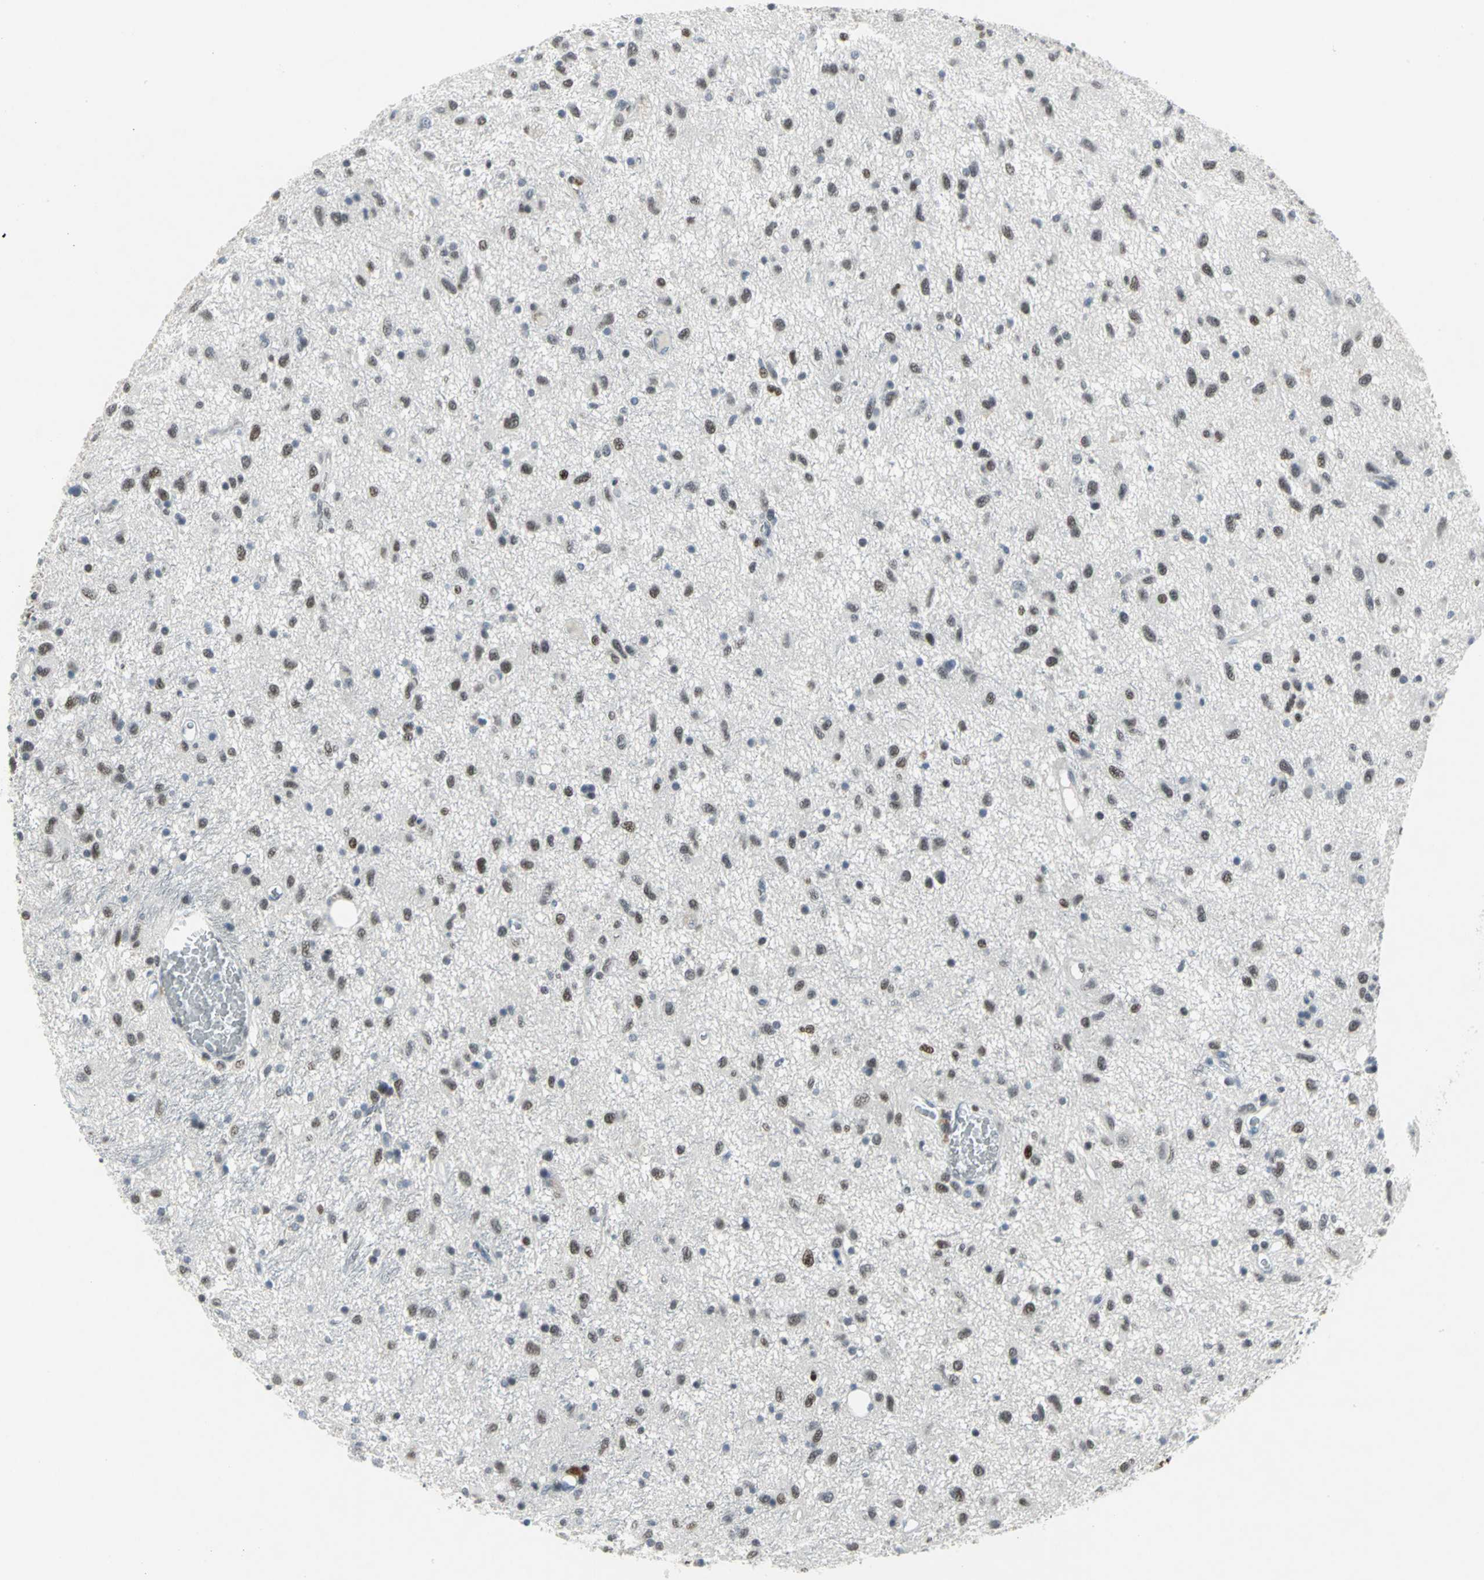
{"staining": {"intensity": "weak", "quantity": "25%-75%", "location": "nuclear"}, "tissue": "glioma", "cell_type": "Tumor cells", "image_type": "cancer", "snomed": [{"axis": "morphology", "description": "Glioma, malignant, Low grade"}, {"axis": "topography", "description": "Brain"}], "caption": "A photomicrograph of malignant glioma (low-grade) stained for a protein reveals weak nuclear brown staining in tumor cells.", "gene": "RPA1", "patient": {"sex": "male", "age": 77}}